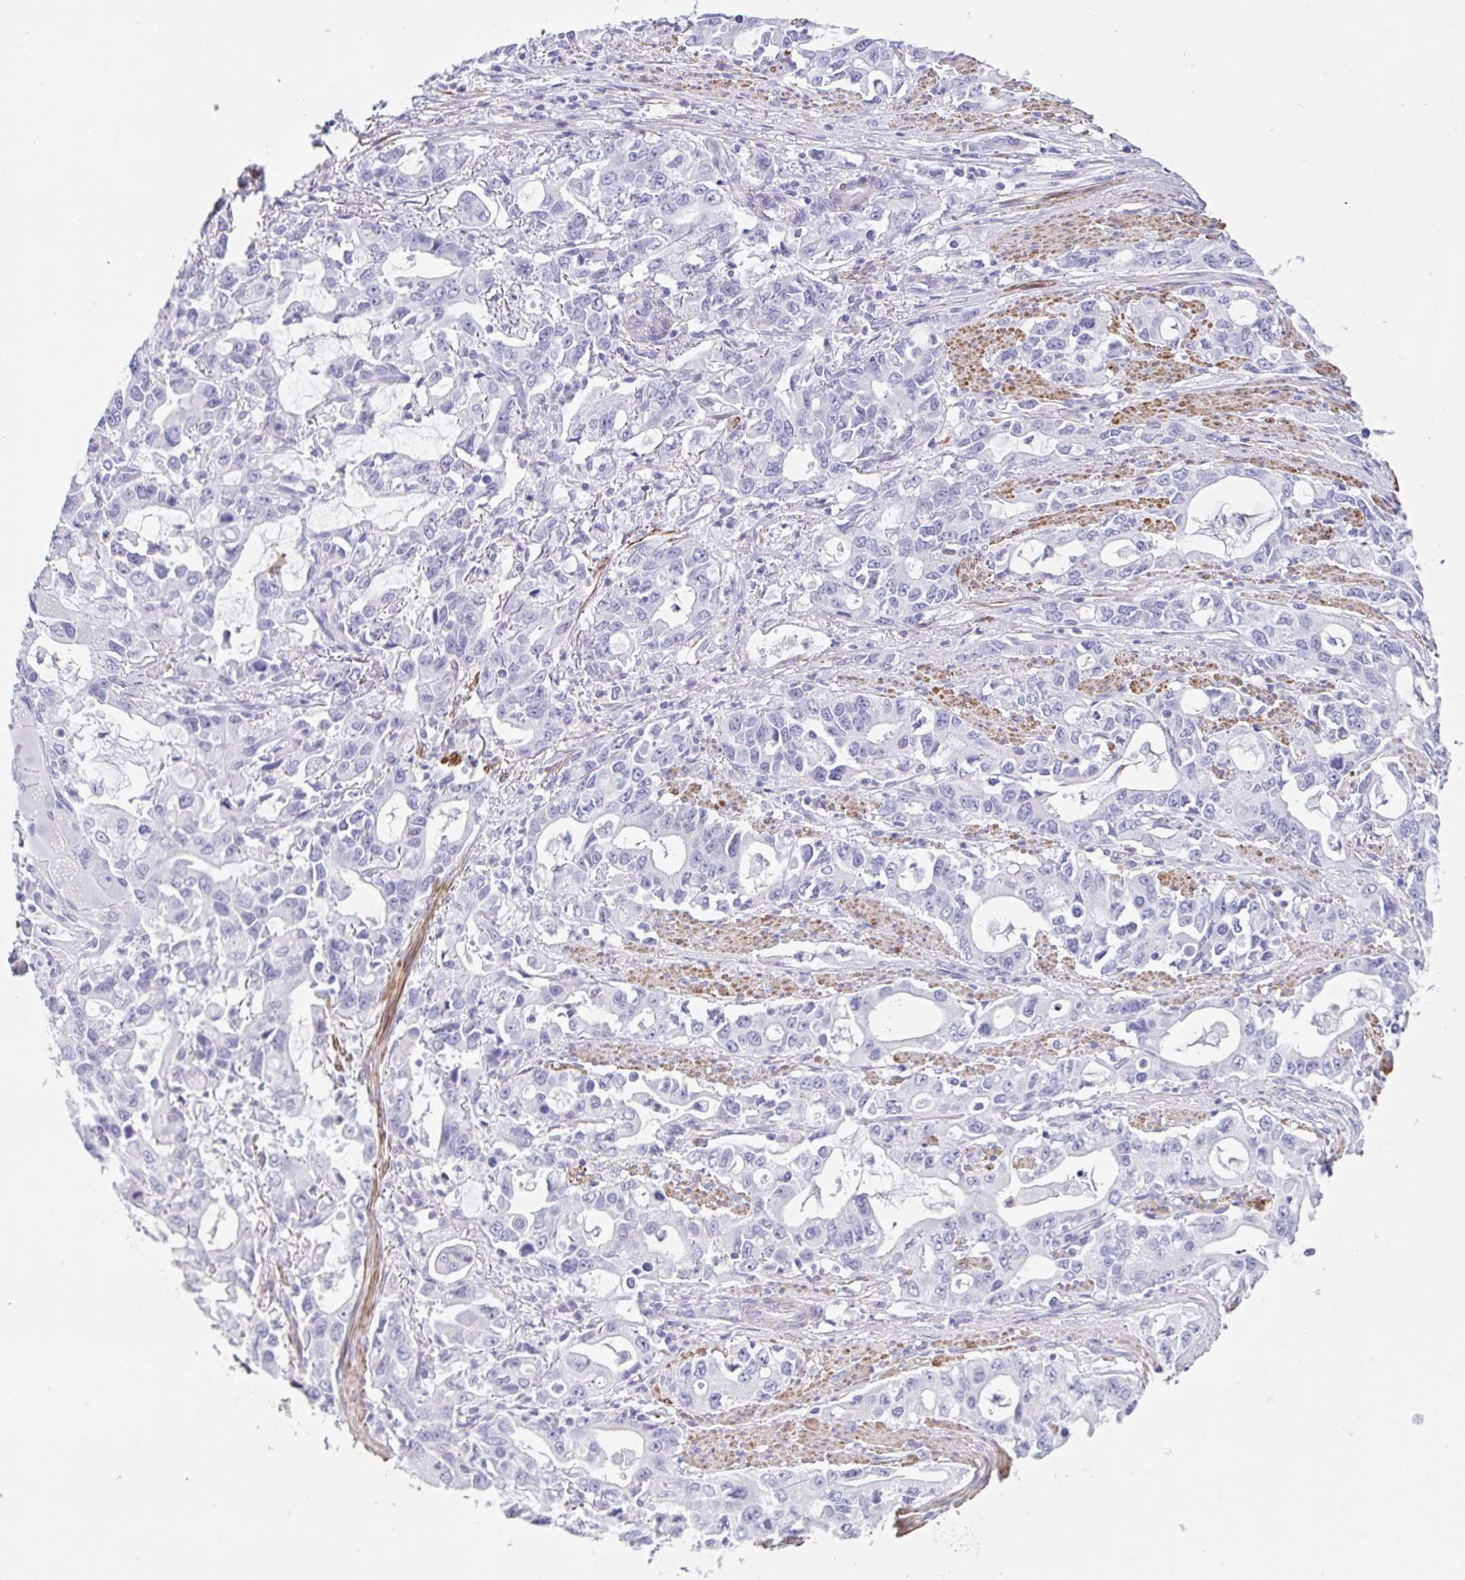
{"staining": {"intensity": "negative", "quantity": "none", "location": "none"}, "tissue": "stomach cancer", "cell_type": "Tumor cells", "image_type": "cancer", "snomed": [{"axis": "morphology", "description": "Adenocarcinoma, NOS"}, {"axis": "topography", "description": "Stomach, upper"}], "caption": "This is an IHC image of human adenocarcinoma (stomach). There is no positivity in tumor cells.", "gene": "TAS2R41", "patient": {"sex": "male", "age": 85}}